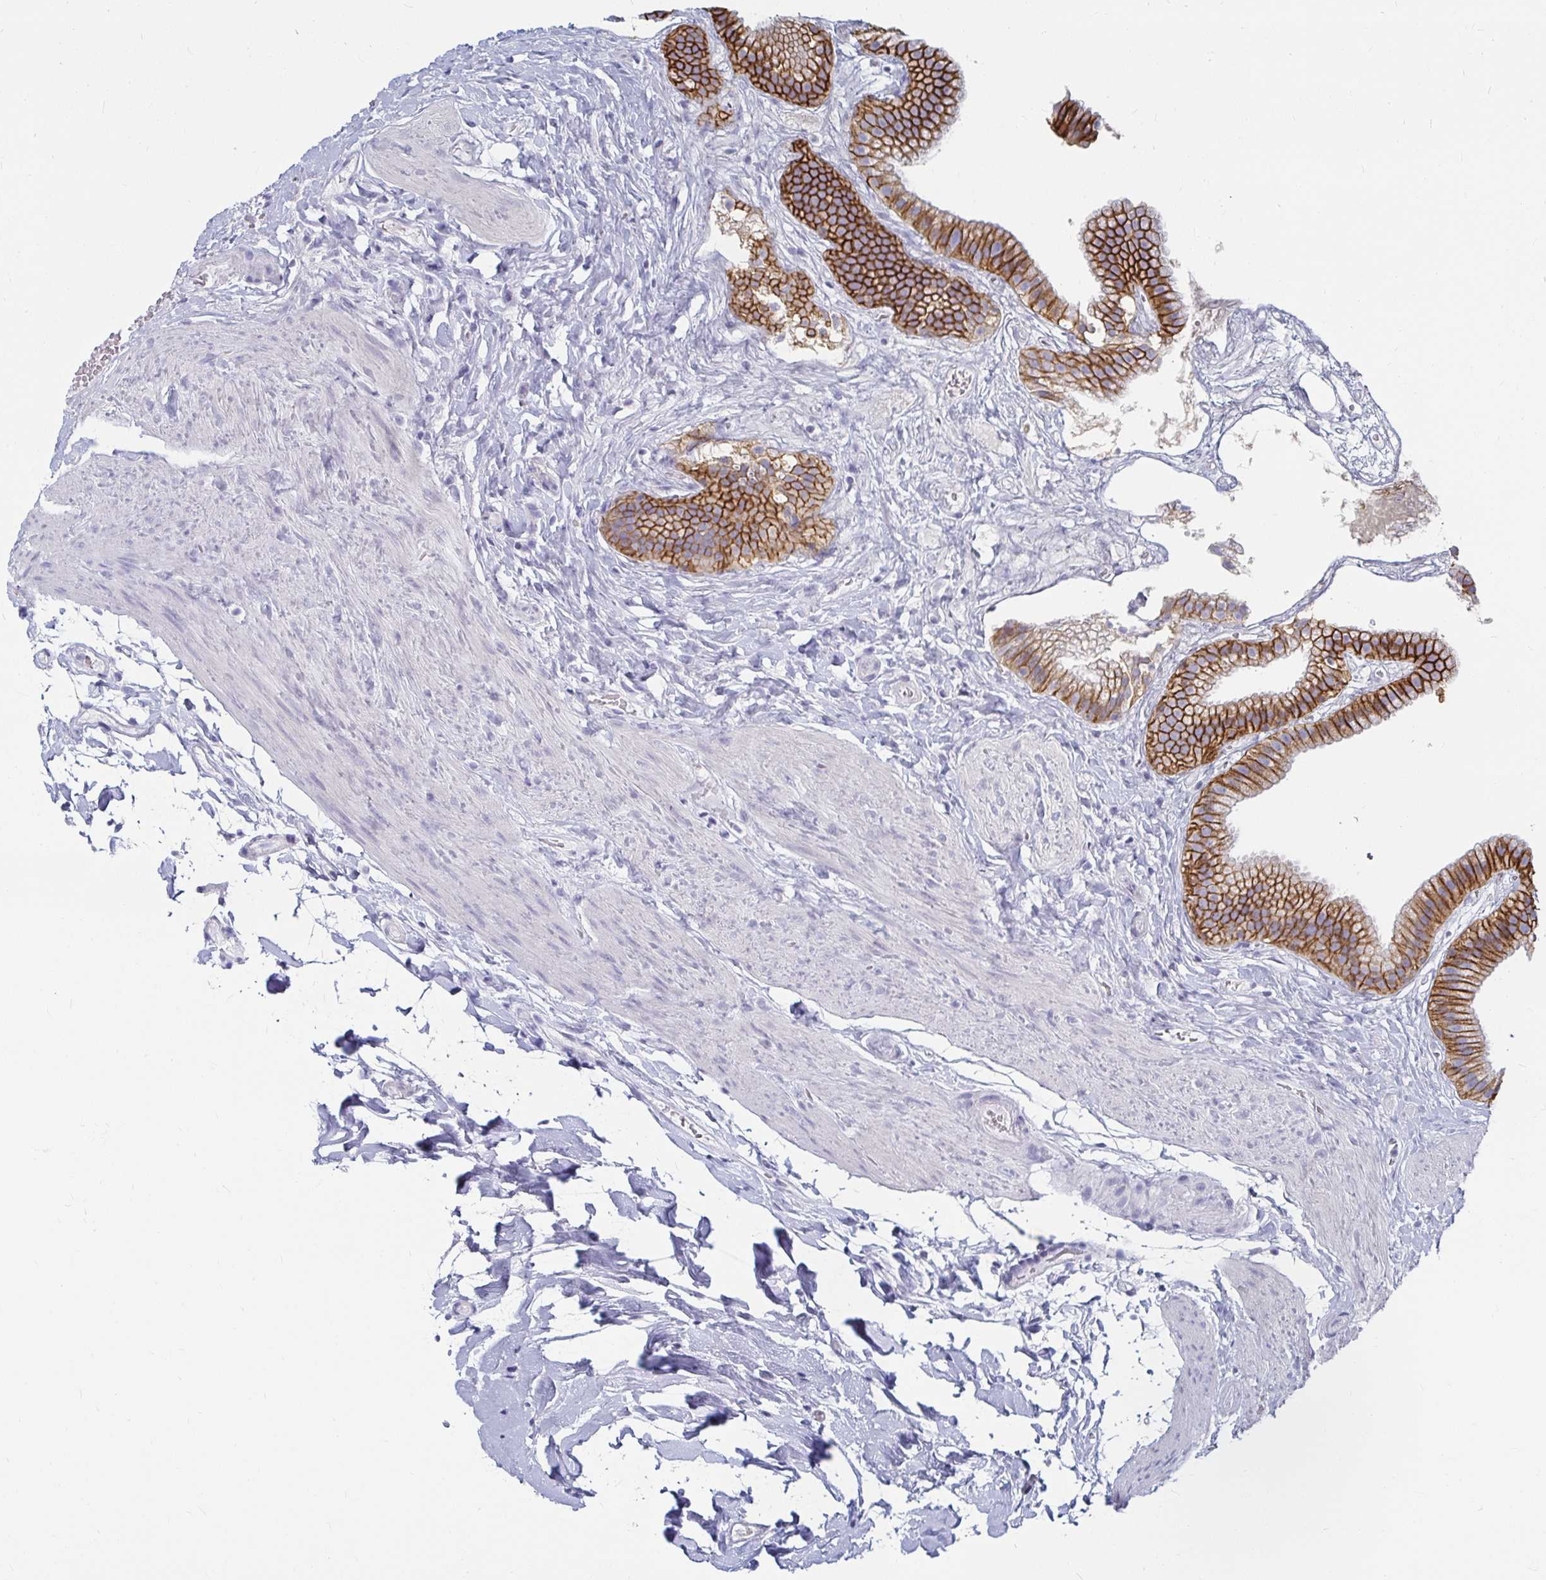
{"staining": {"intensity": "strong", "quantity": ">75%", "location": "cytoplasmic/membranous"}, "tissue": "gallbladder", "cell_type": "Glandular cells", "image_type": "normal", "snomed": [{"axis": "morphology", "description": "Normal tissue, NOS"}, {"axis": "topography", "description": "Gallbladder"}], "caption": "Benign gallbladder demonstrates strong cytoplasmic/membranous staining in about >75% of glandular cells.", "gene": "CA9", "patient": {"sex": "female", "age": 63}}